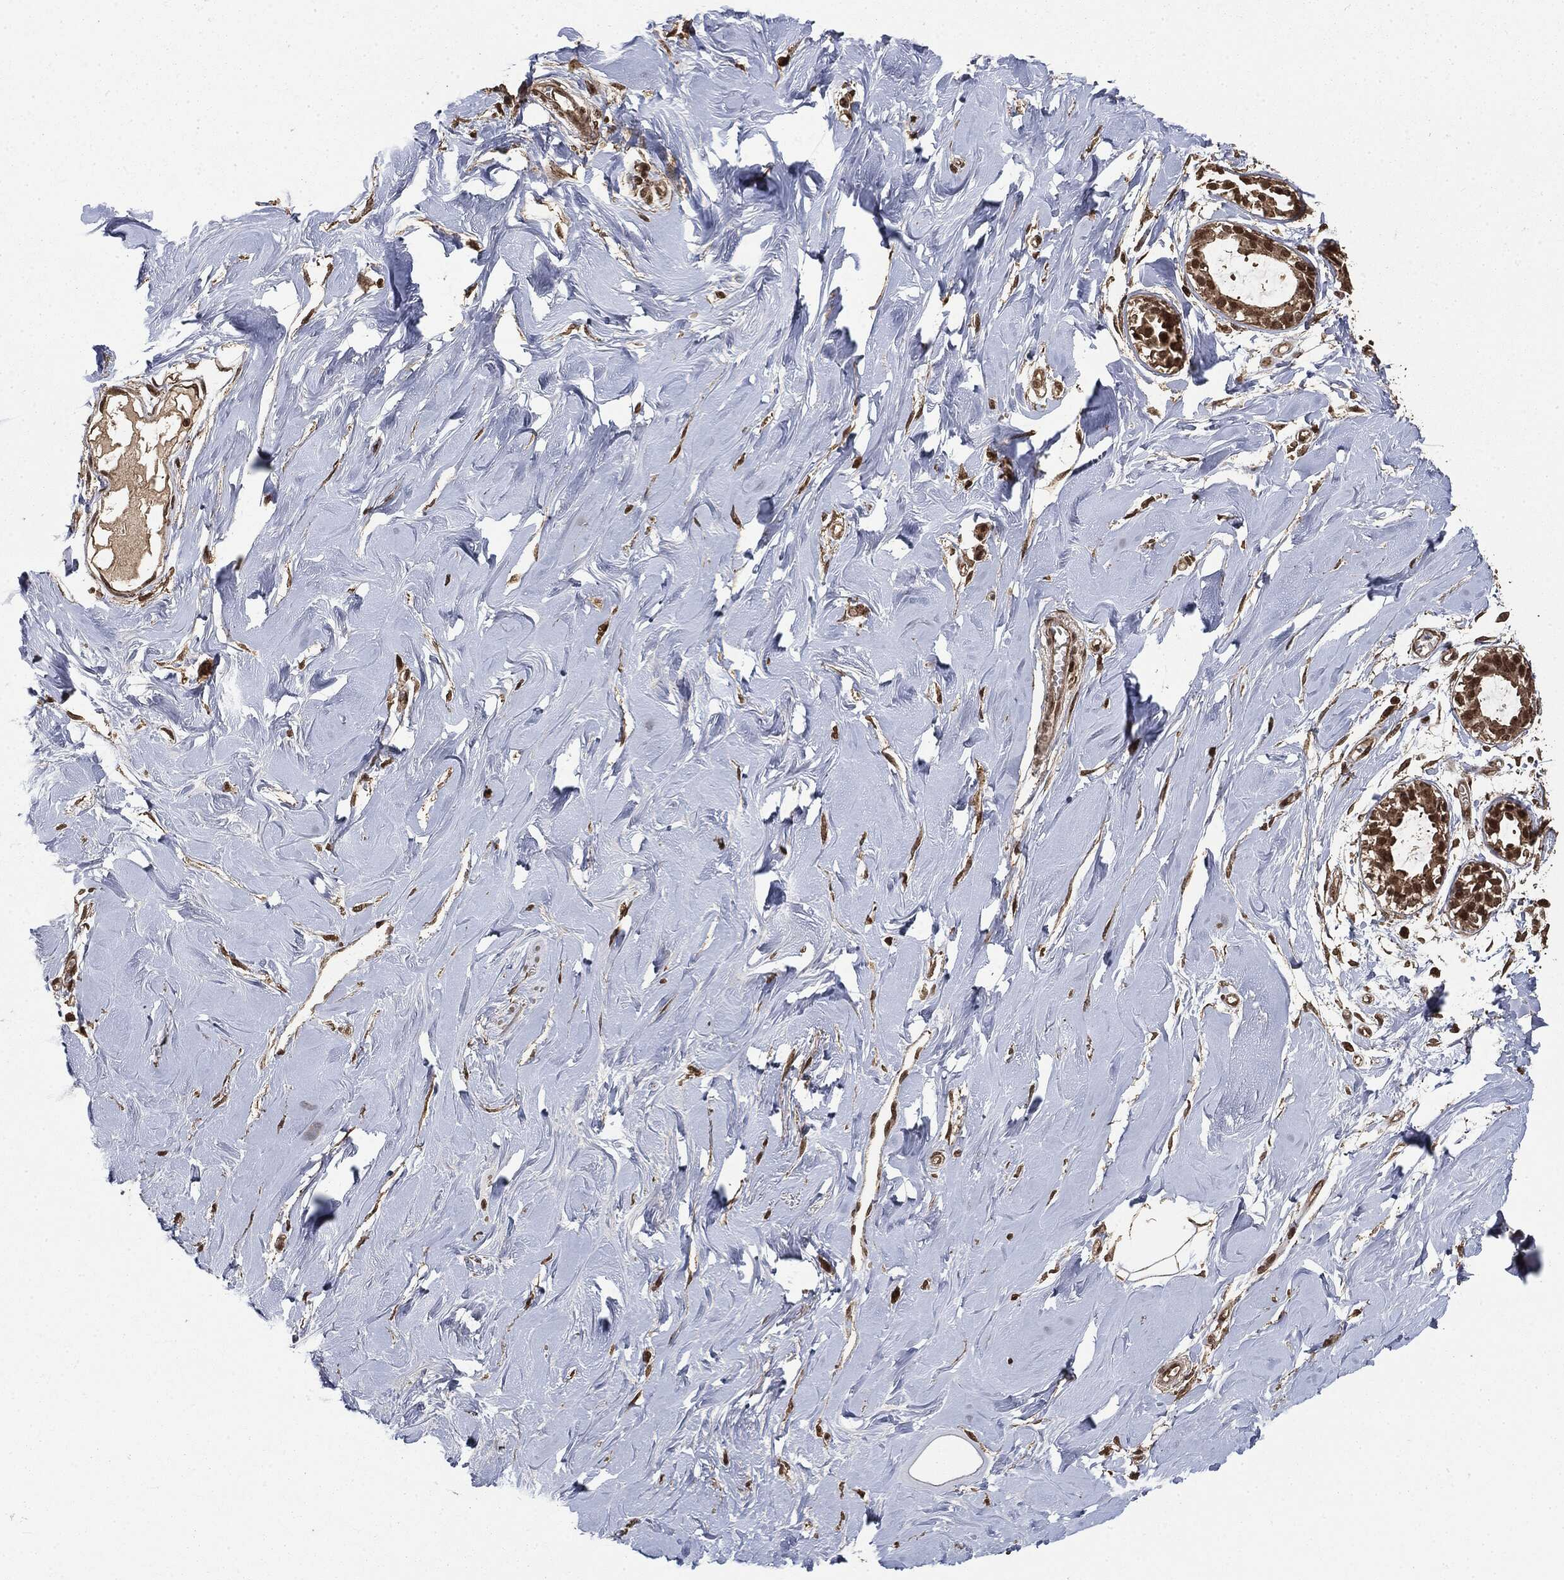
{"staining": {"intensity": "strong", "quantity": ">75%", "location": "cytoplasmic/membranous,nuclear"}, "tissue": "soft tissue", "cell_type": "Fibroblasts", "image_type": "normal", "snomed": [{"axis": "morphology", "description": "Normal tissue, NOS"}, {"axis": "topography", "description": "Breast"}], "caption": "An immunohistochemistry histopathology image of unremarkable tissue is shown. Protein staining in brown labels strong cytoplasmic/membranous,nuclear positivity in soft tissue within fibroblasts.", "gene": "CTDP1", "patient": {"sex": "female", "age": 49}}